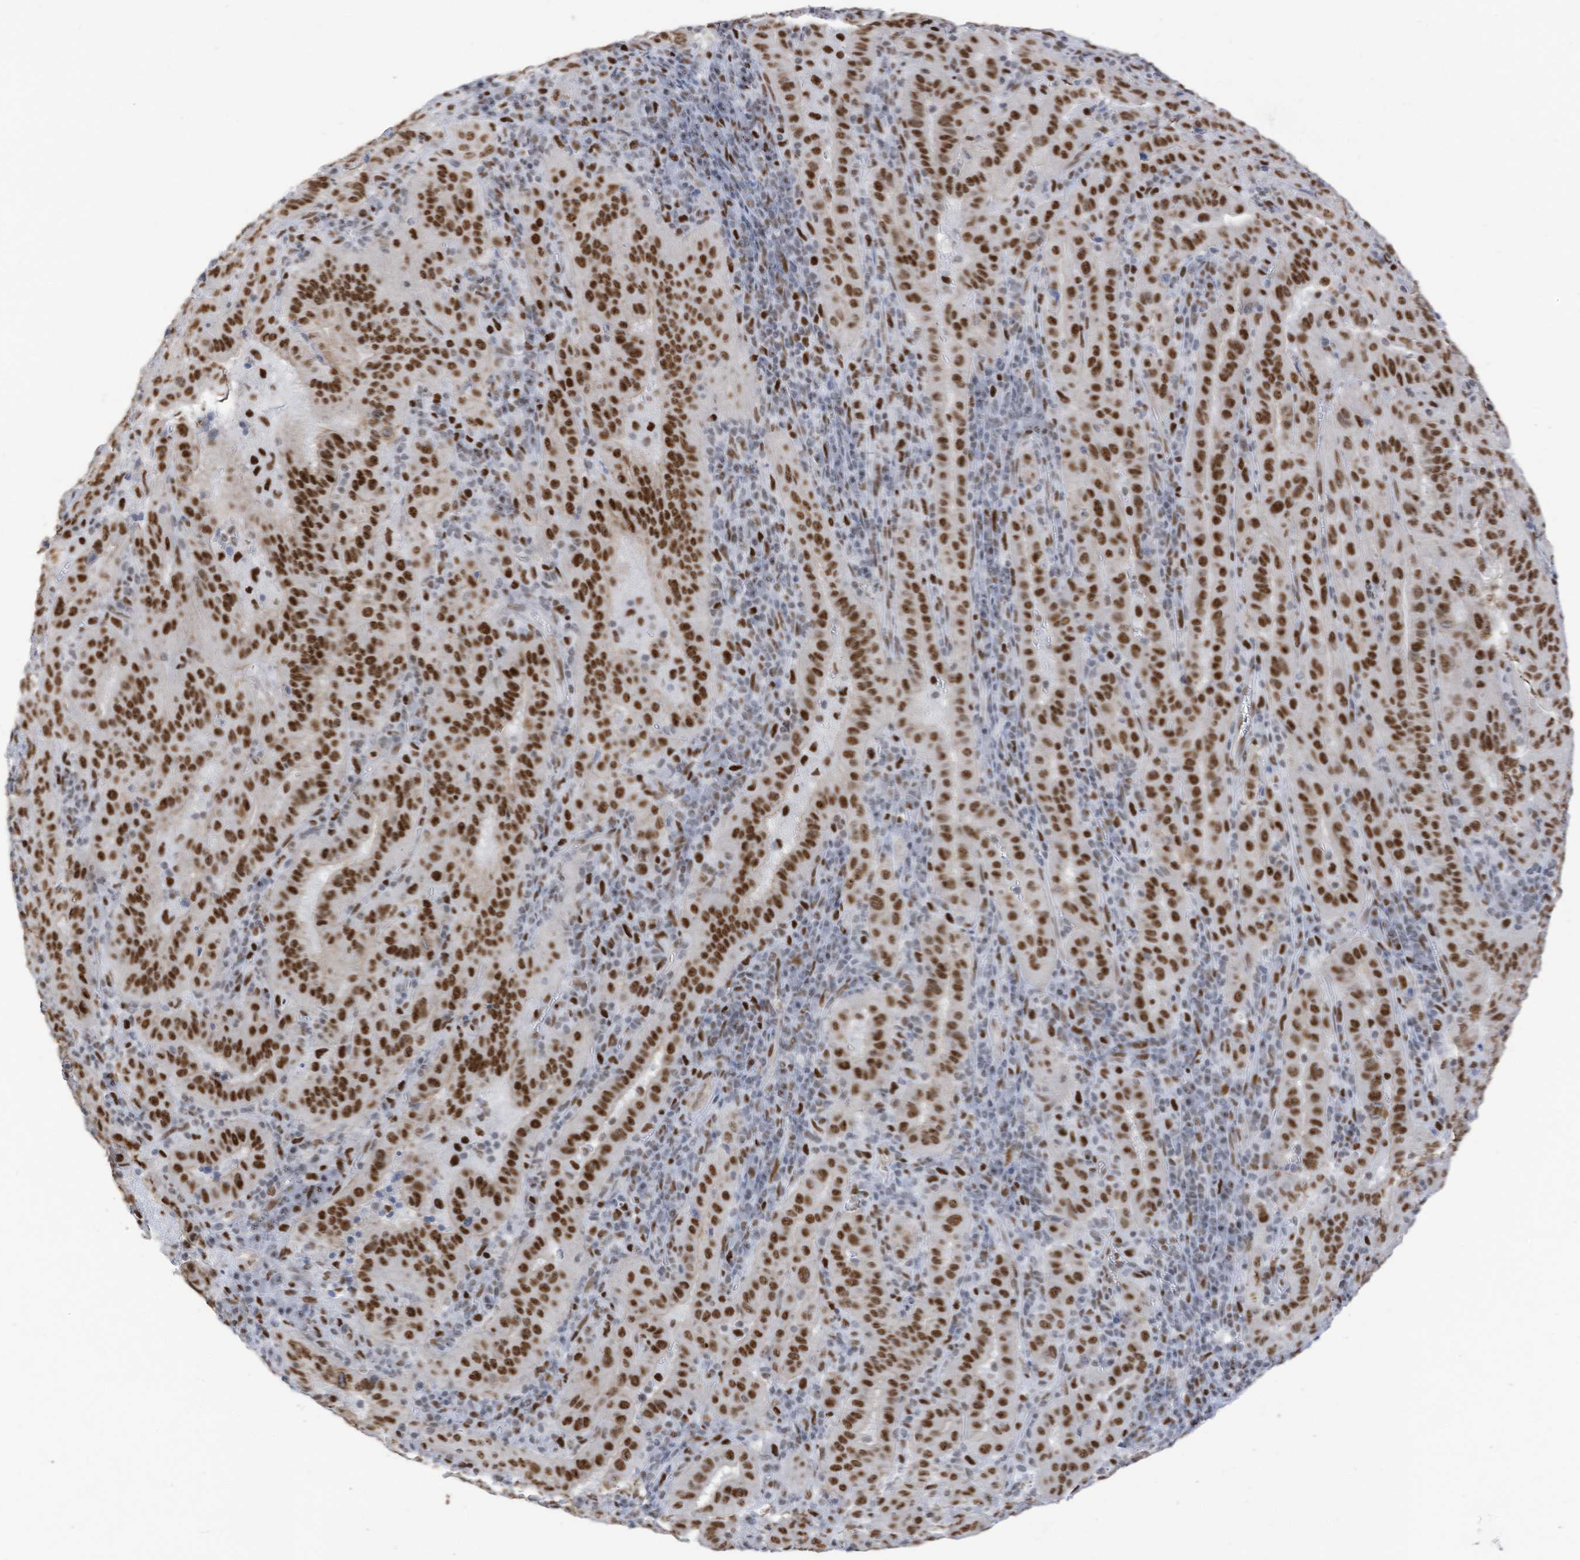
{"staining": {"intensity": "strong", "quantity": ">75%", "location": "nuclear"}, "tissue": "pancreatic cancer", "cell_type": "Tumor cells", "image_type": "cancer", "snomed": [{"axis": "morphology", "description": "Adenocarcinoma, NOS"}, {"axis": "topography", "description": "Pancreas"}], "caption": "DAB immunohistochemical staining of pancreatic cancer (adenocarcinoma) reveals strong nuclear protein positivity in about >75% of tumor cells.", "gene": "KHSRP", "patient": {"sex": "male", "age": 63}}